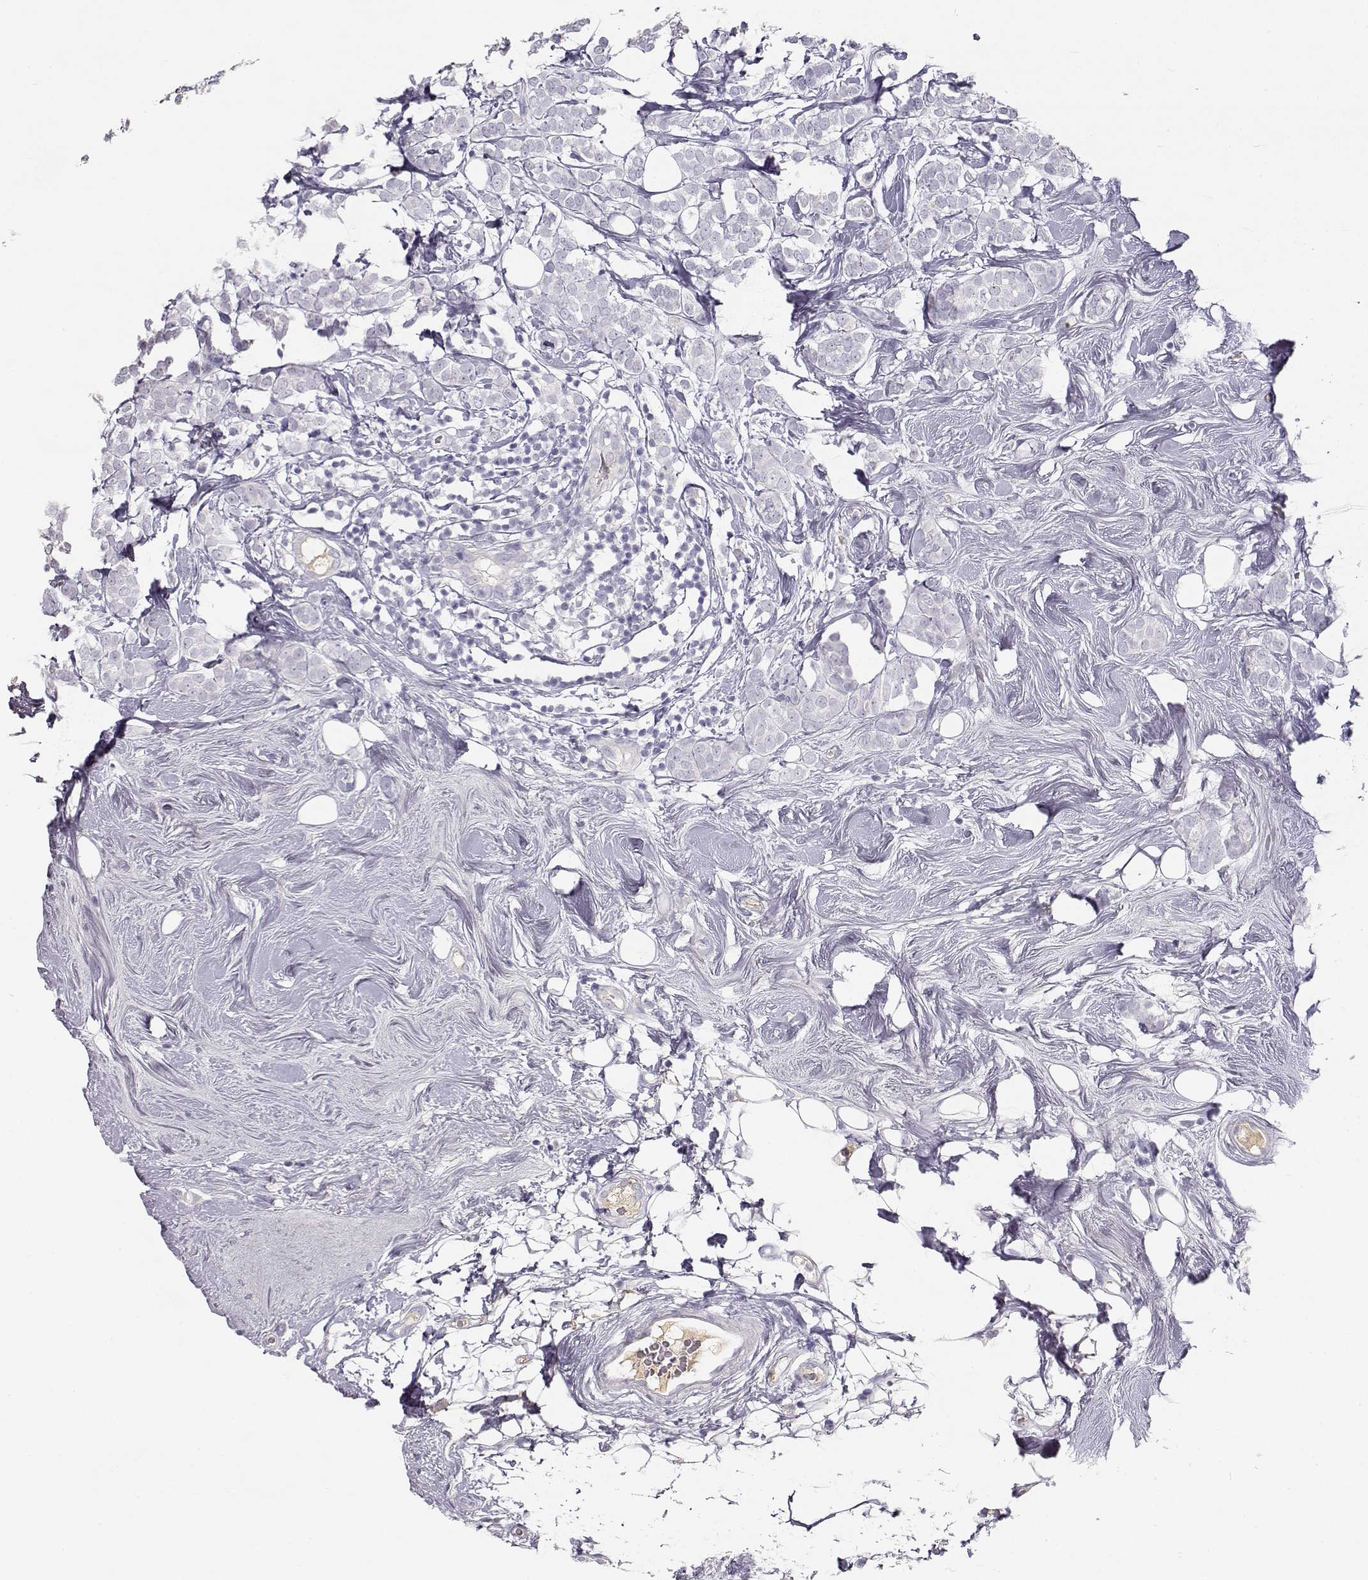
{"staining": {"intensity": "negative", "quantity": "none", "location": "none"}, "tissue": "breast cancer", "cell_type": "Tumor cells", "image_type": "cancer", "snomed": [{"axis": "morphology", "description": "Lobular carcinoma"}, {"axis": "topography", "description": "Breast"}], "caption": "Immunohistochemical staining of breast cancer (lobular carcinoma) reveals no significant positivity in tumor cells.", "gene": "SLCO6A1", "patient": {"sex": "female", "age": 49}}